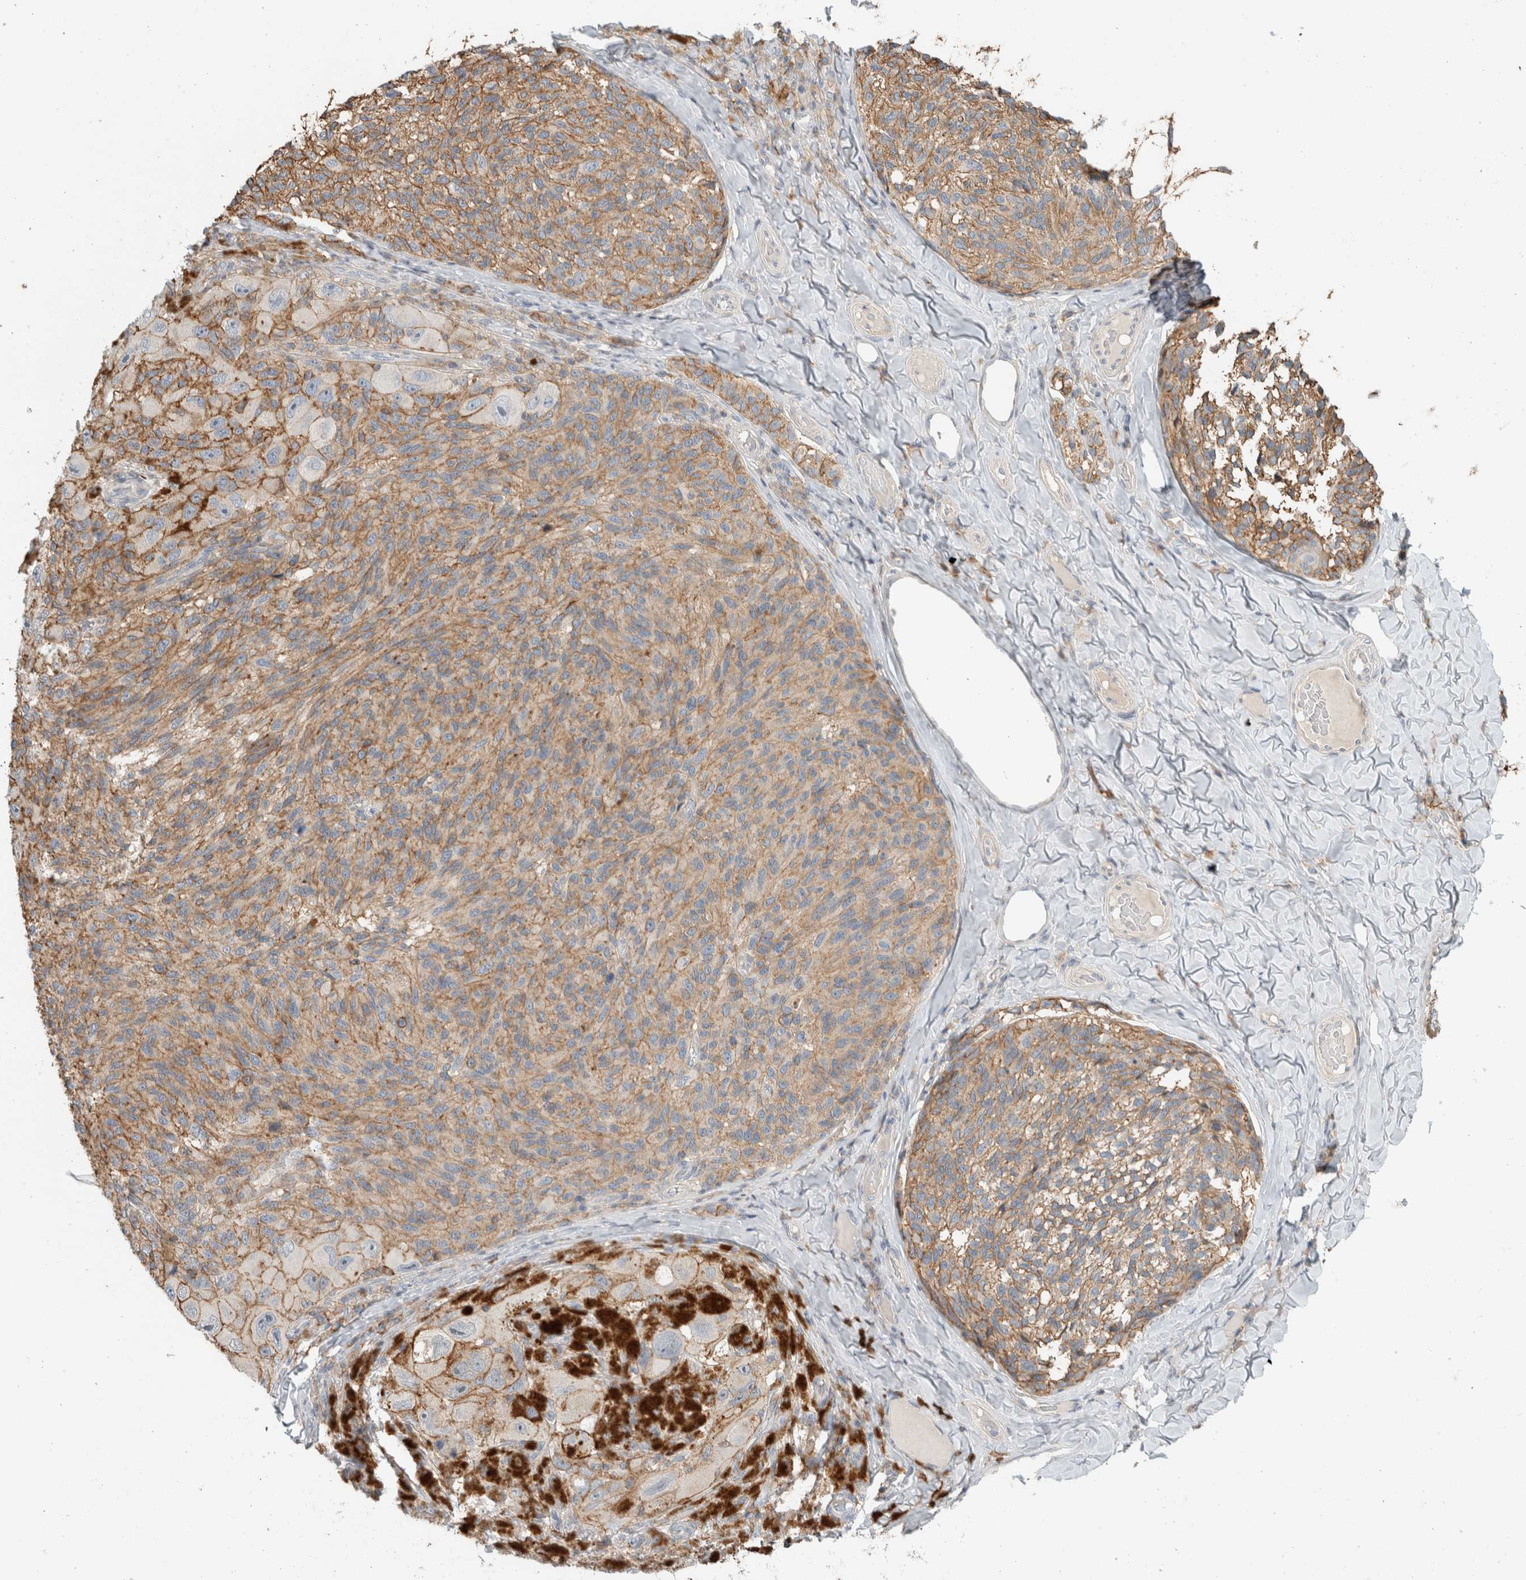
{"staining": {"intensity": "moderate", "quantity": ">75%", "location": "cytoplasmic/membranous"}, "tissue": "melanoma", "cell_type": "Tumor cells", "image_type": "cancer", "snomed": [{"axis": "morphology", "description": "Malignant melanoma, NOS"}, {"axis": "topography", "description": "Skin"}], "caption": "The photomicrograph shows immunohistochemical staining of malignant melanoma. There is moderate cytoplasmic/membranous expression is seen in about >75% of tumor cells. (brown staining indicates protein expression, while blue staining denotes nuclei).", "gene": "ERCC6L2", "patient": {"sex": "female", "age": 73}}